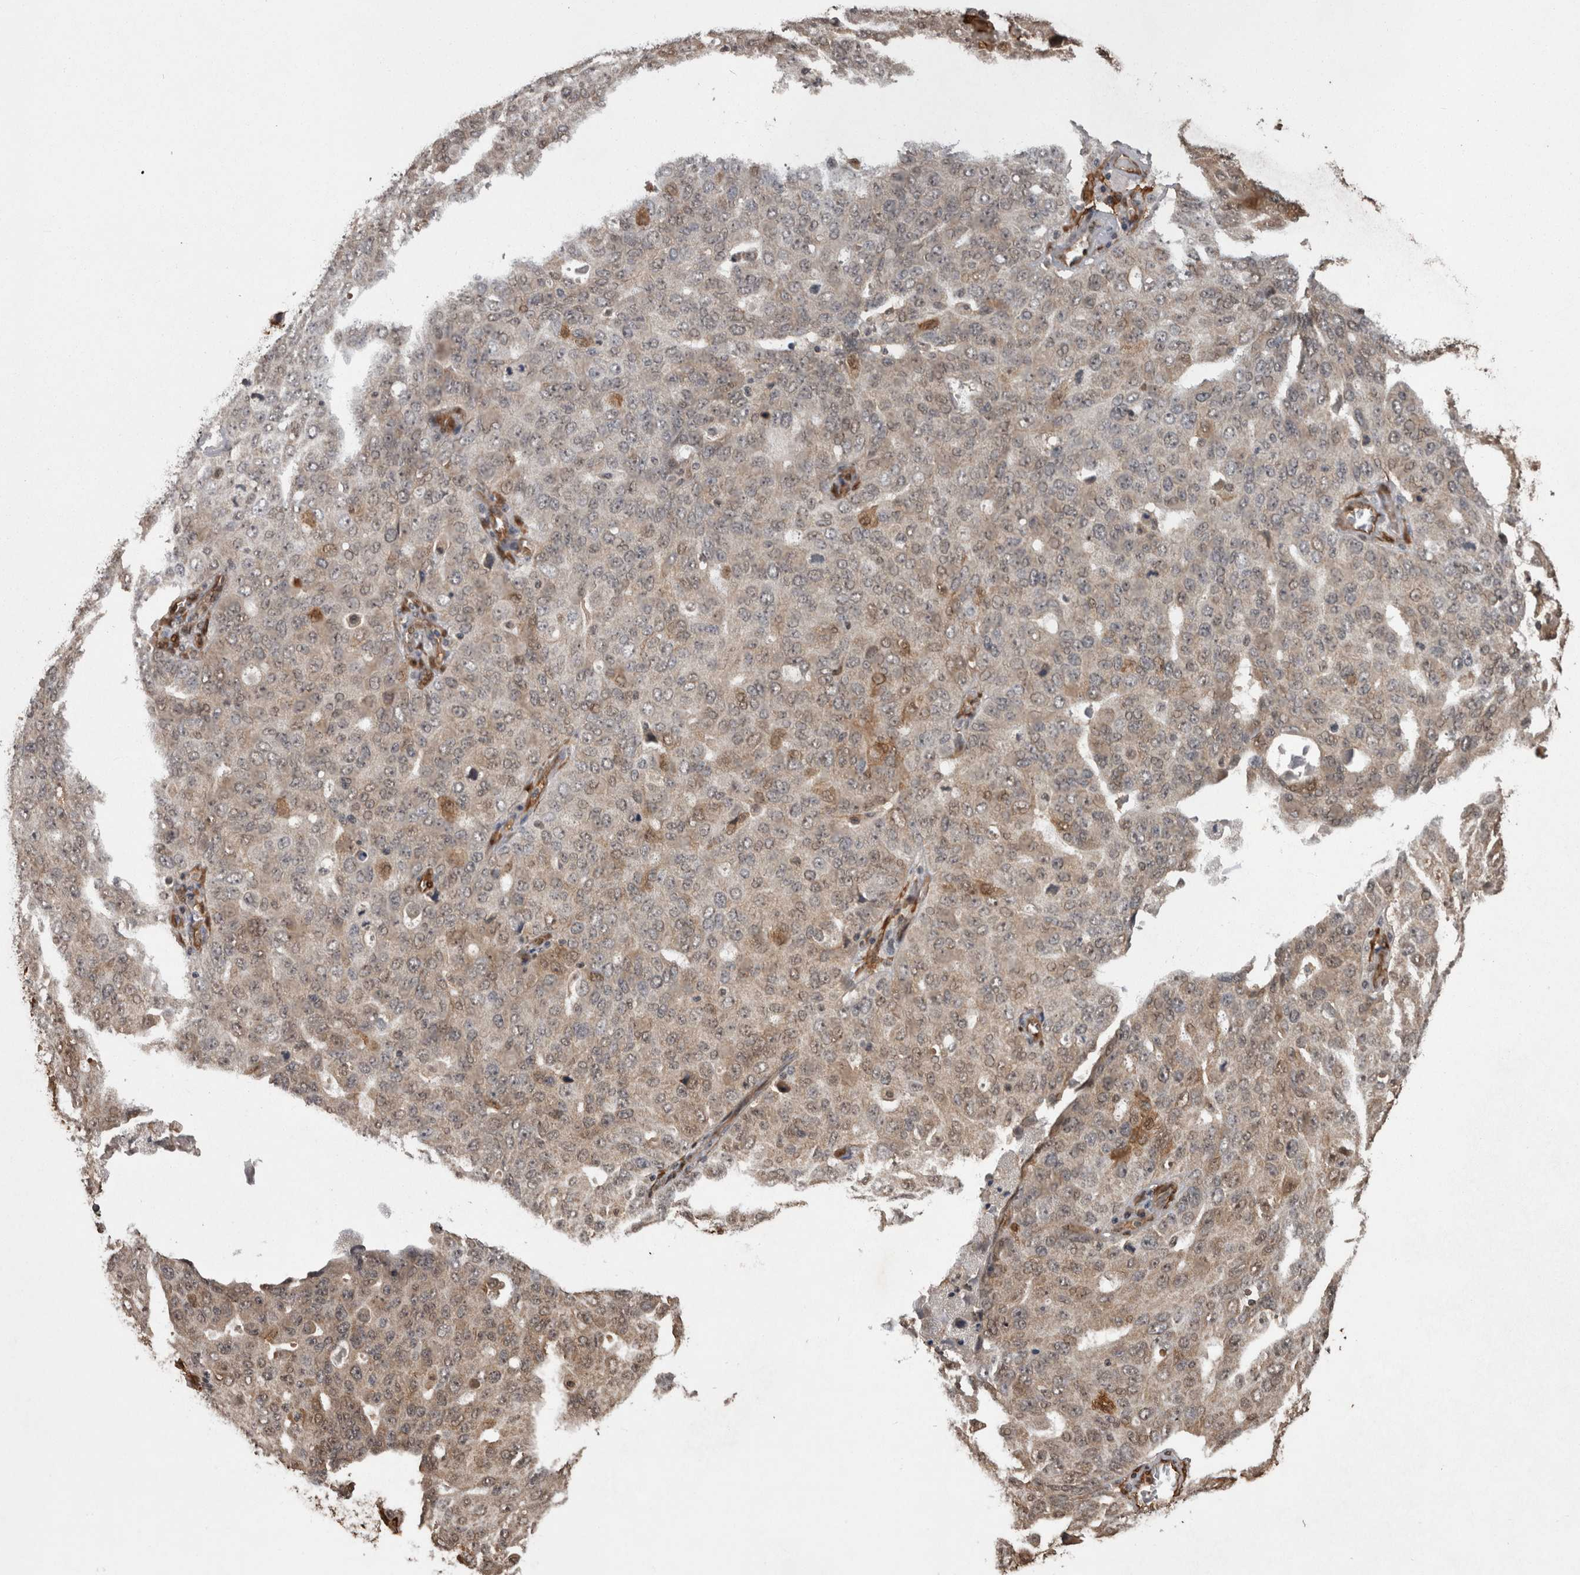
{"staining": {"intensity": "weak", "quantity": "<25%", "location": "cytoplasmic/membranous,nuclear"}, "tissue": "ovarian cancer", "cell_type": "Tumor cells", "image_type": "cancer", "snomed": [{"axis": "morphology", "description": "Carcinoma, endometroid"}, {"axis": "topography", "description": "Ovary"}], "caption": "IHC micrograph of neoplastic tissue: human ovarian cancer (endometroid carcinoma) stained with DAB (3,3'-diaminobenzidine) demonstrates no significant protein expression in tumor cells. (DAB (3,3'-diaminobenzidine) IHC visualized using brightfield microscopy, high magnification).", "gene": "LXN", "patient": {"sex": "female", "age": 62}}